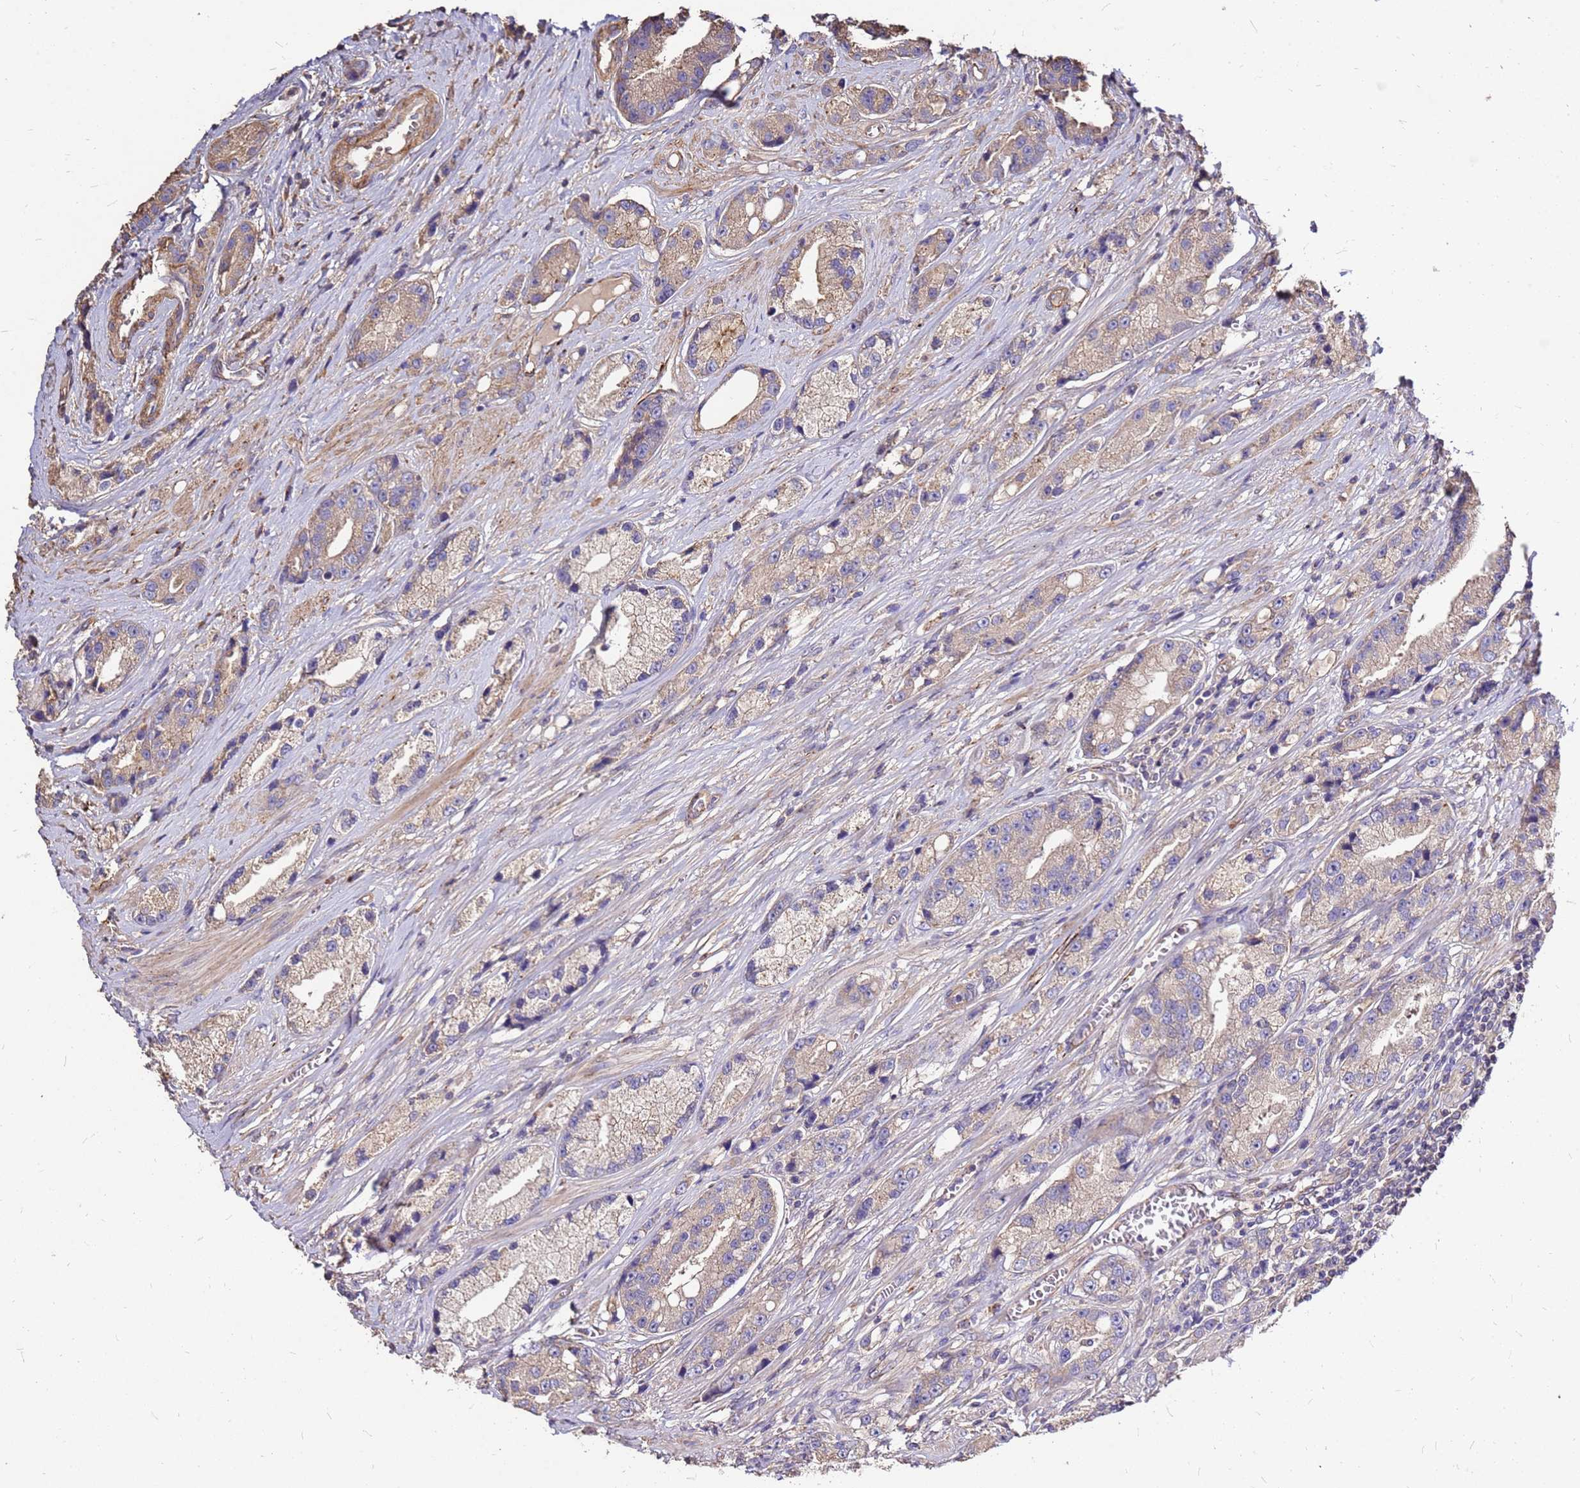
{"staining": {"intensity": "weak", "quantity": ">75%", "location": "cytoplasmic/membranous"}, "tissue": "prostate cancer", "cell_type": "Tumor cells", "image_type": "cancer", "snomed": [{"axis": "morphology", "description": "Adenocarcinoma, High grade"}, {"axis": "topography", "description": "Prostate"}], "caption": "Immunohistochemistry (IHC) of human prostate cancer displays low levels of weak cytoplasmic/membranous staining in approximately >75% of tumor cells.", "gene": "EXD3", "patient": {"sex": "male", "age": 74}}